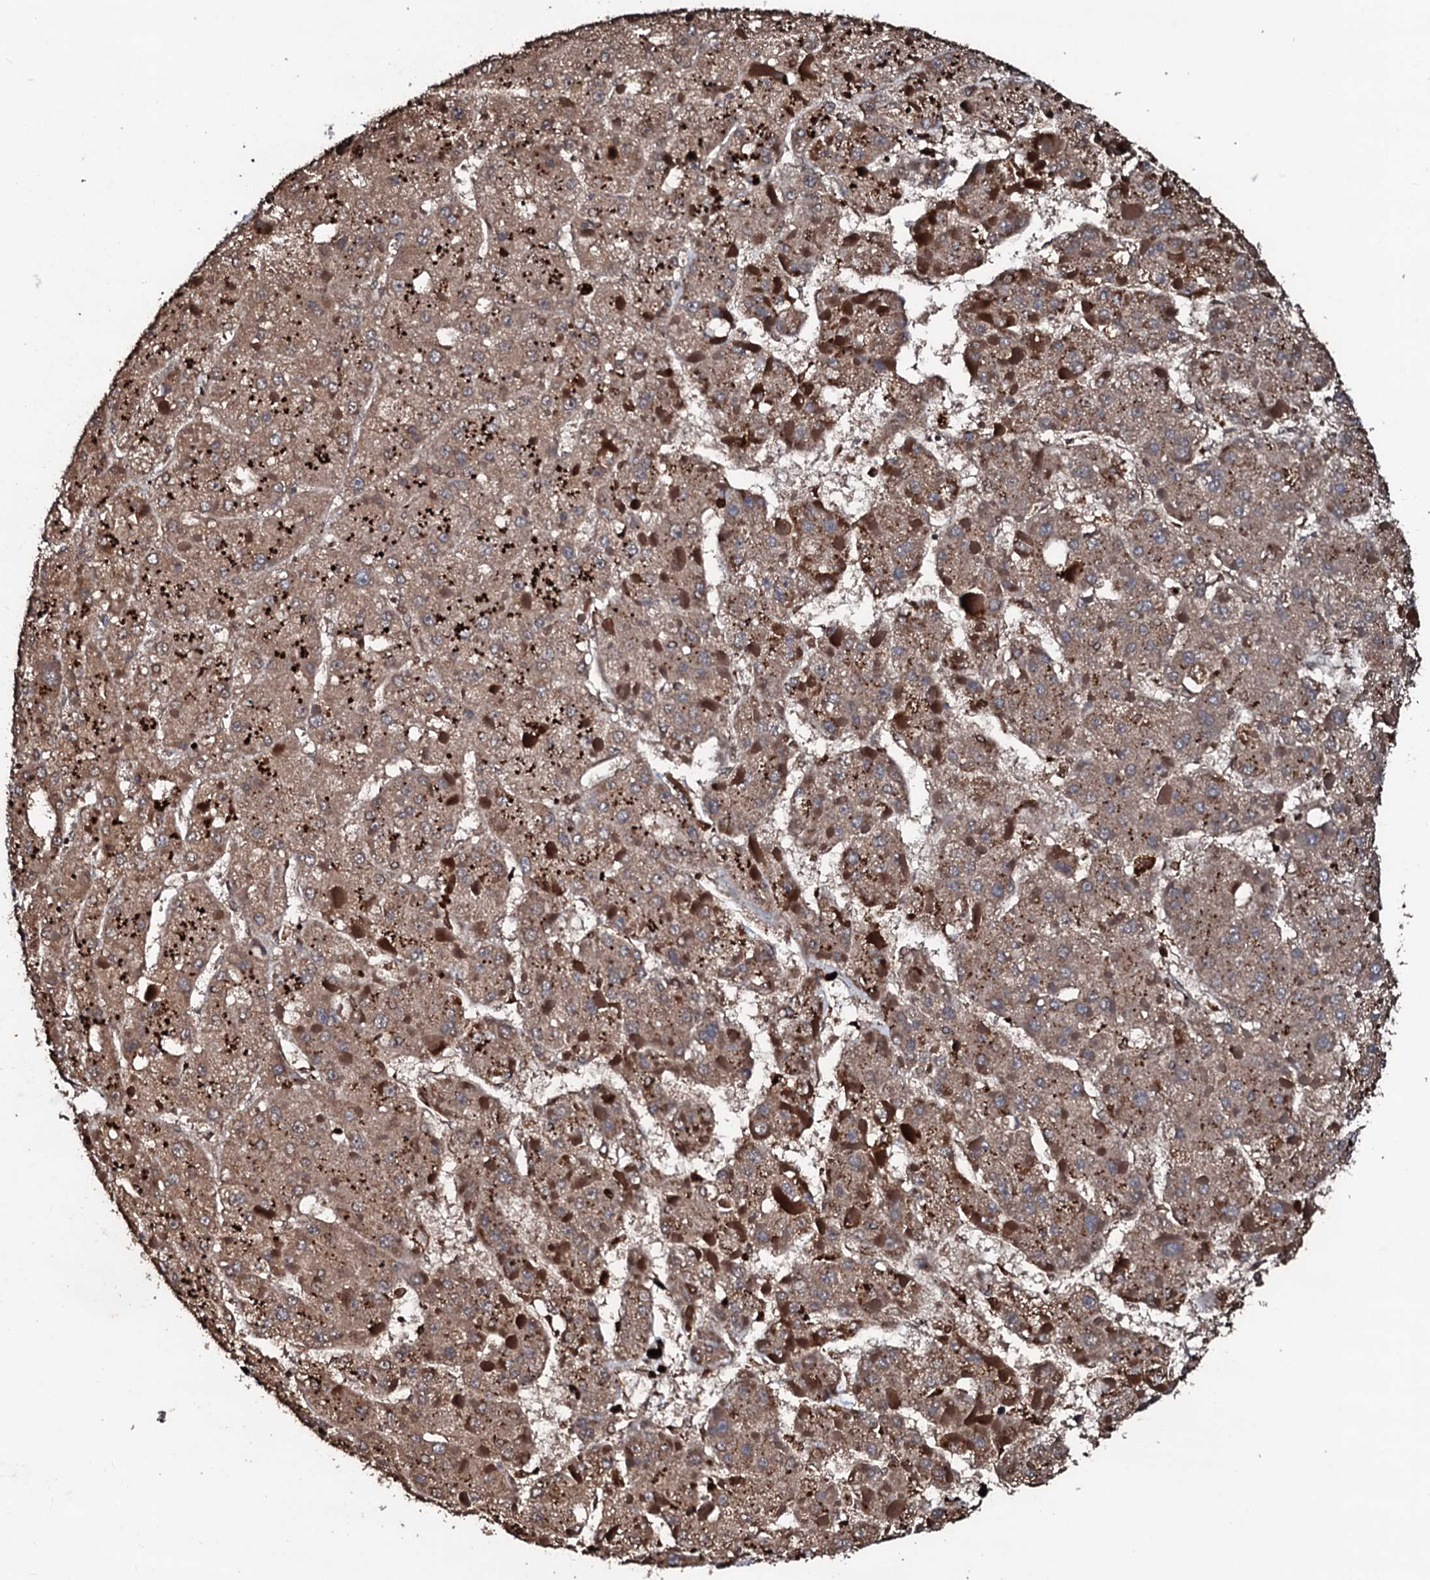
{"staining": {"intensity": "moderate", "quantity": ">75%", "location": "cytoplasmic/membranous"}, "tissue": "liver cancer", "cell_type": "Tumor cells", "image_type": "cancer", "snomed": [{"axis": "morphology", "description": "Carcinoma, Hepatocellular, NOS"}, {"axis": "topography", "description": "Liver"}], "caption": "Hepatocellular carcinoma (liver) stained with a protein marker reveals moderate staining in tumor cells.", "gene": "SDHAF2", "patient": {"sex": "female", "age": 73}}